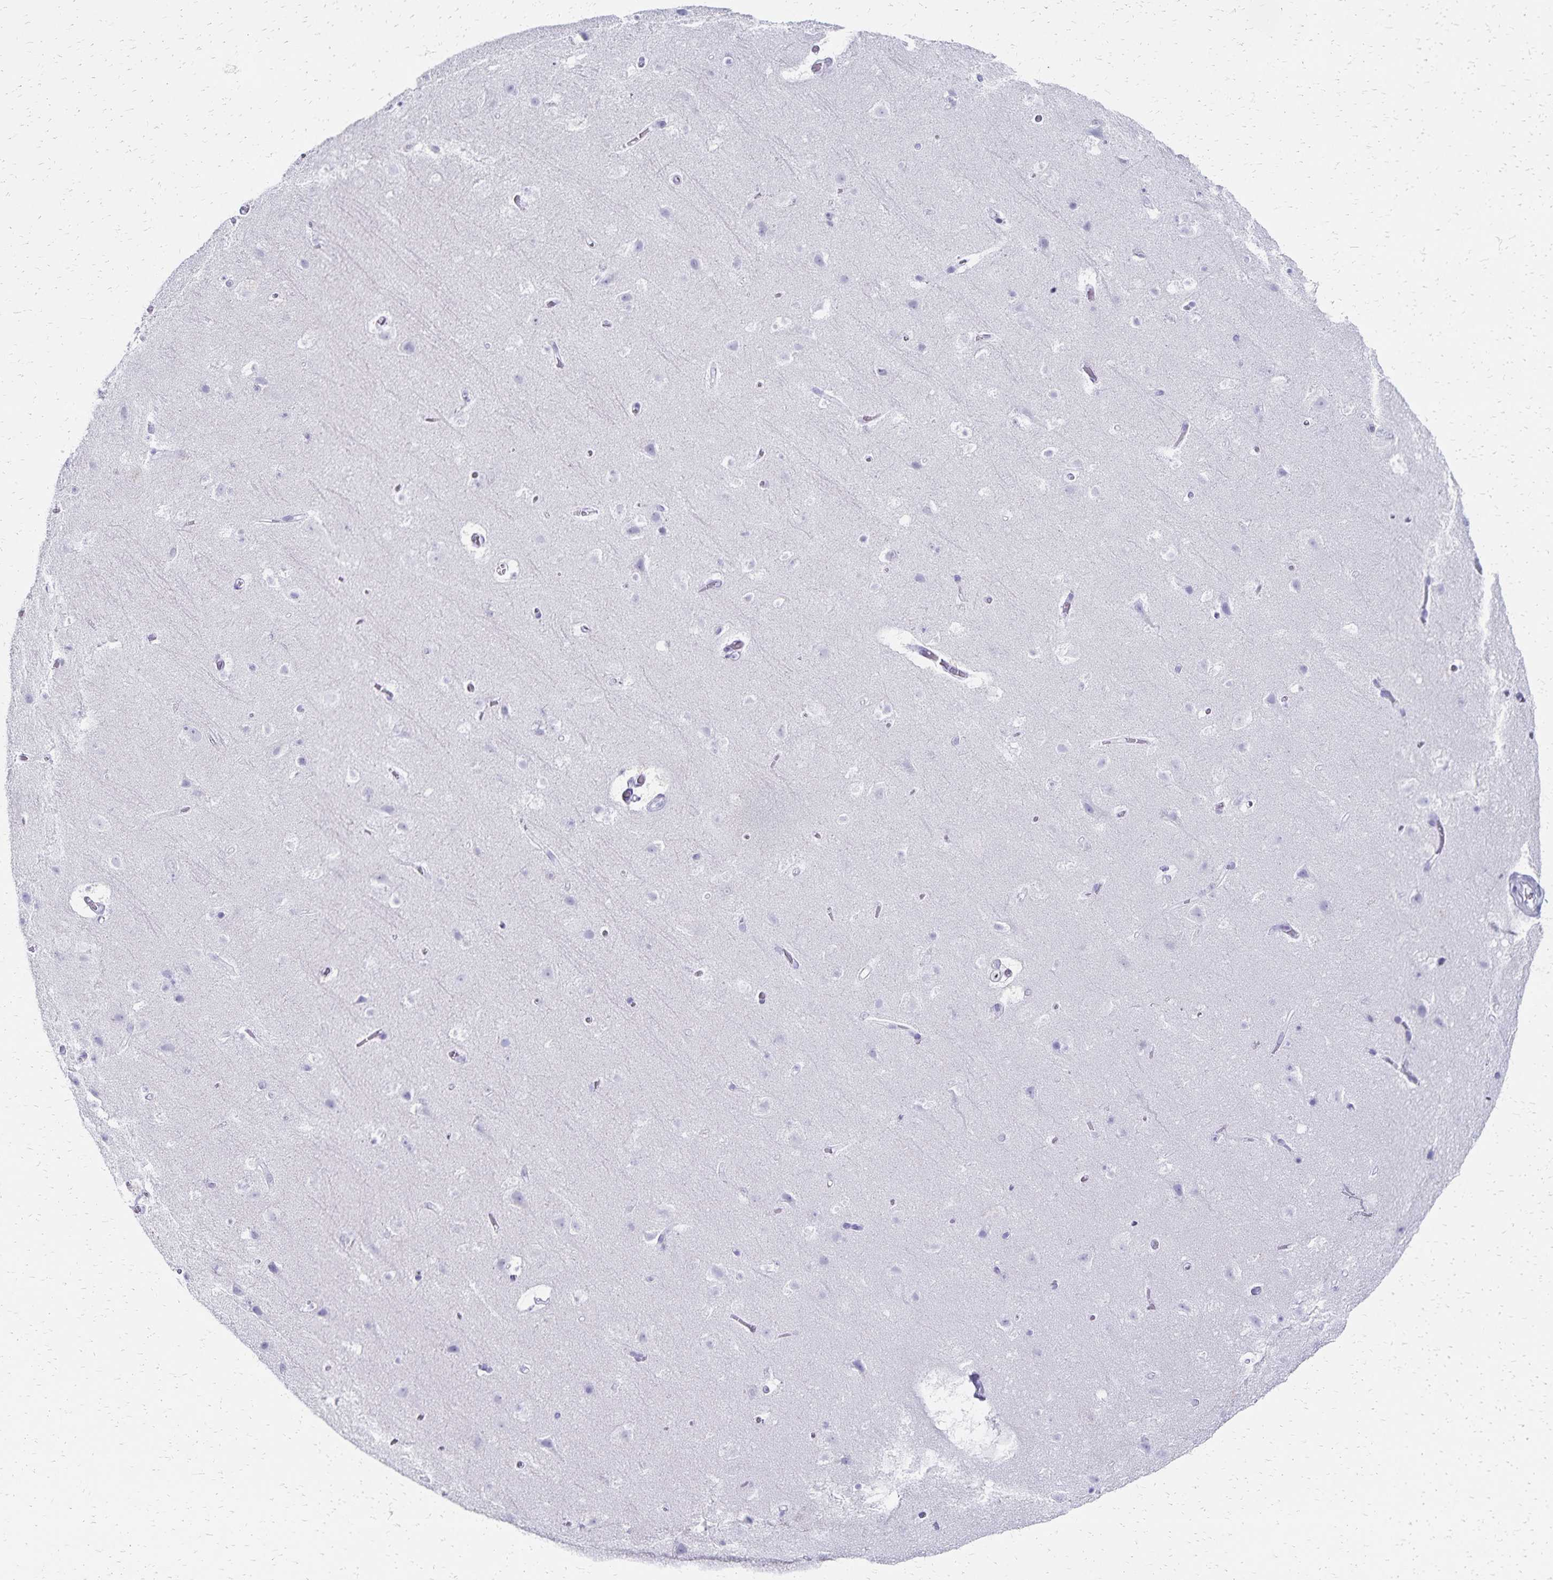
{"staining": {"intensity": "negative", "quantity": "none", "location": "none"}, "tissue": "cerebral cortex", "cell_type": "Endothelial cells", "image_type": "normal", "snomed": [{"axis": "morphology", "description": "Normal tissue, NOS"}, {"axis": "topography", "description": "Cerebral cortex"}], "caption": "DAB immunohistochemical staining of normal human cerebral cortex demonstrates no significant positivity in endothelial cells.", "gene": "GIP", "patient": {"sex": "female", "age": 42}}